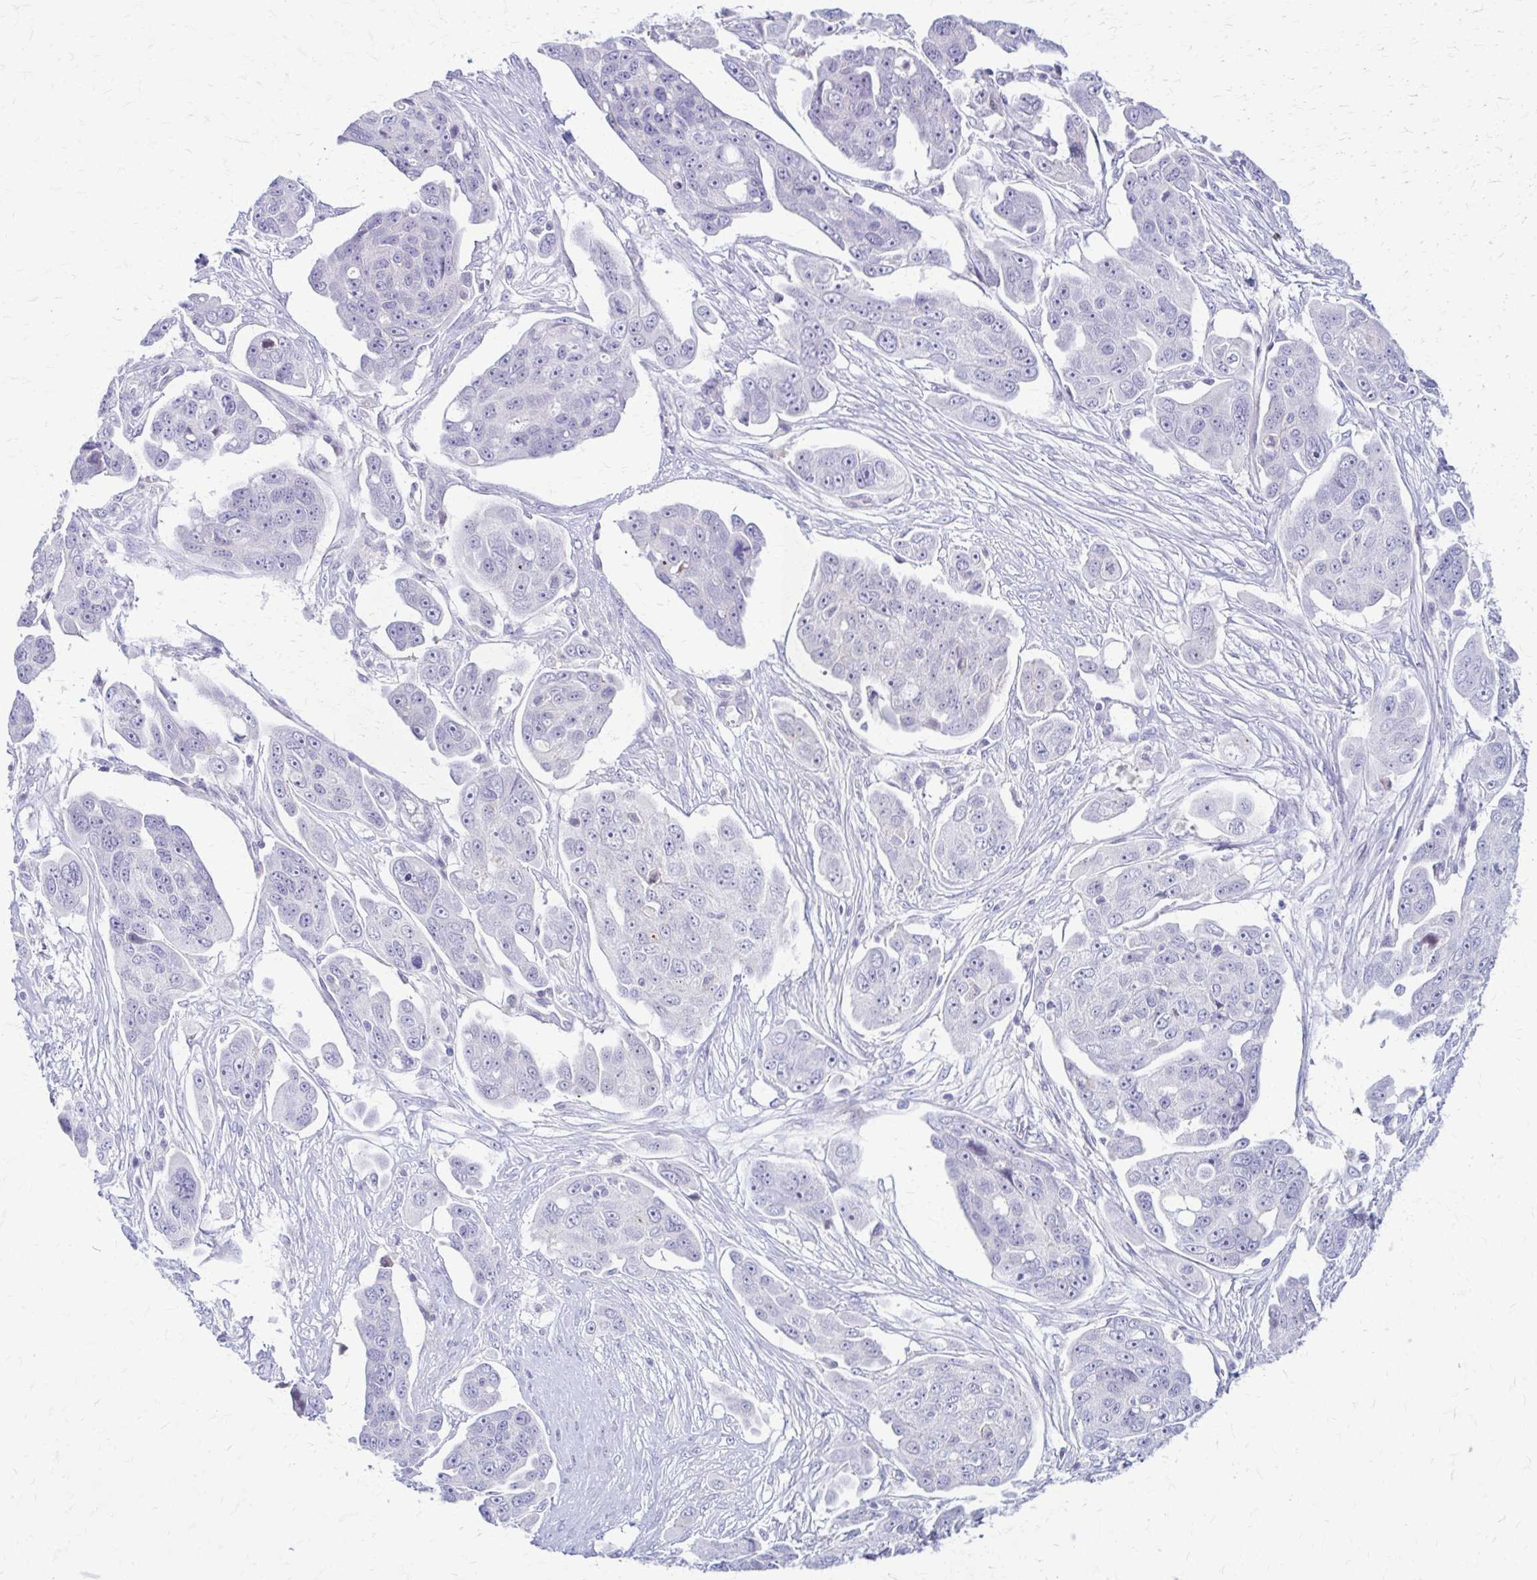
{"staining": {"intensity": "negative", "quantity": "none", "location": "none"}, "tissue": "ovarian cancer", "cell_type": "Tumor cells", "image_type": "cancer", "snomed": [{"axis": "morphology", "description": "Carcinoma, endometroid"}, {"axis": "topography", "description": "Ovary"}], "caption": "Immunohistochemical staining of human ovarian cancer reveals no significant positivity in tumor cells. Nuclei are stained in blue.", "gene": "RHOBTB2", "patient": {"sex": "female", "age": 70}}